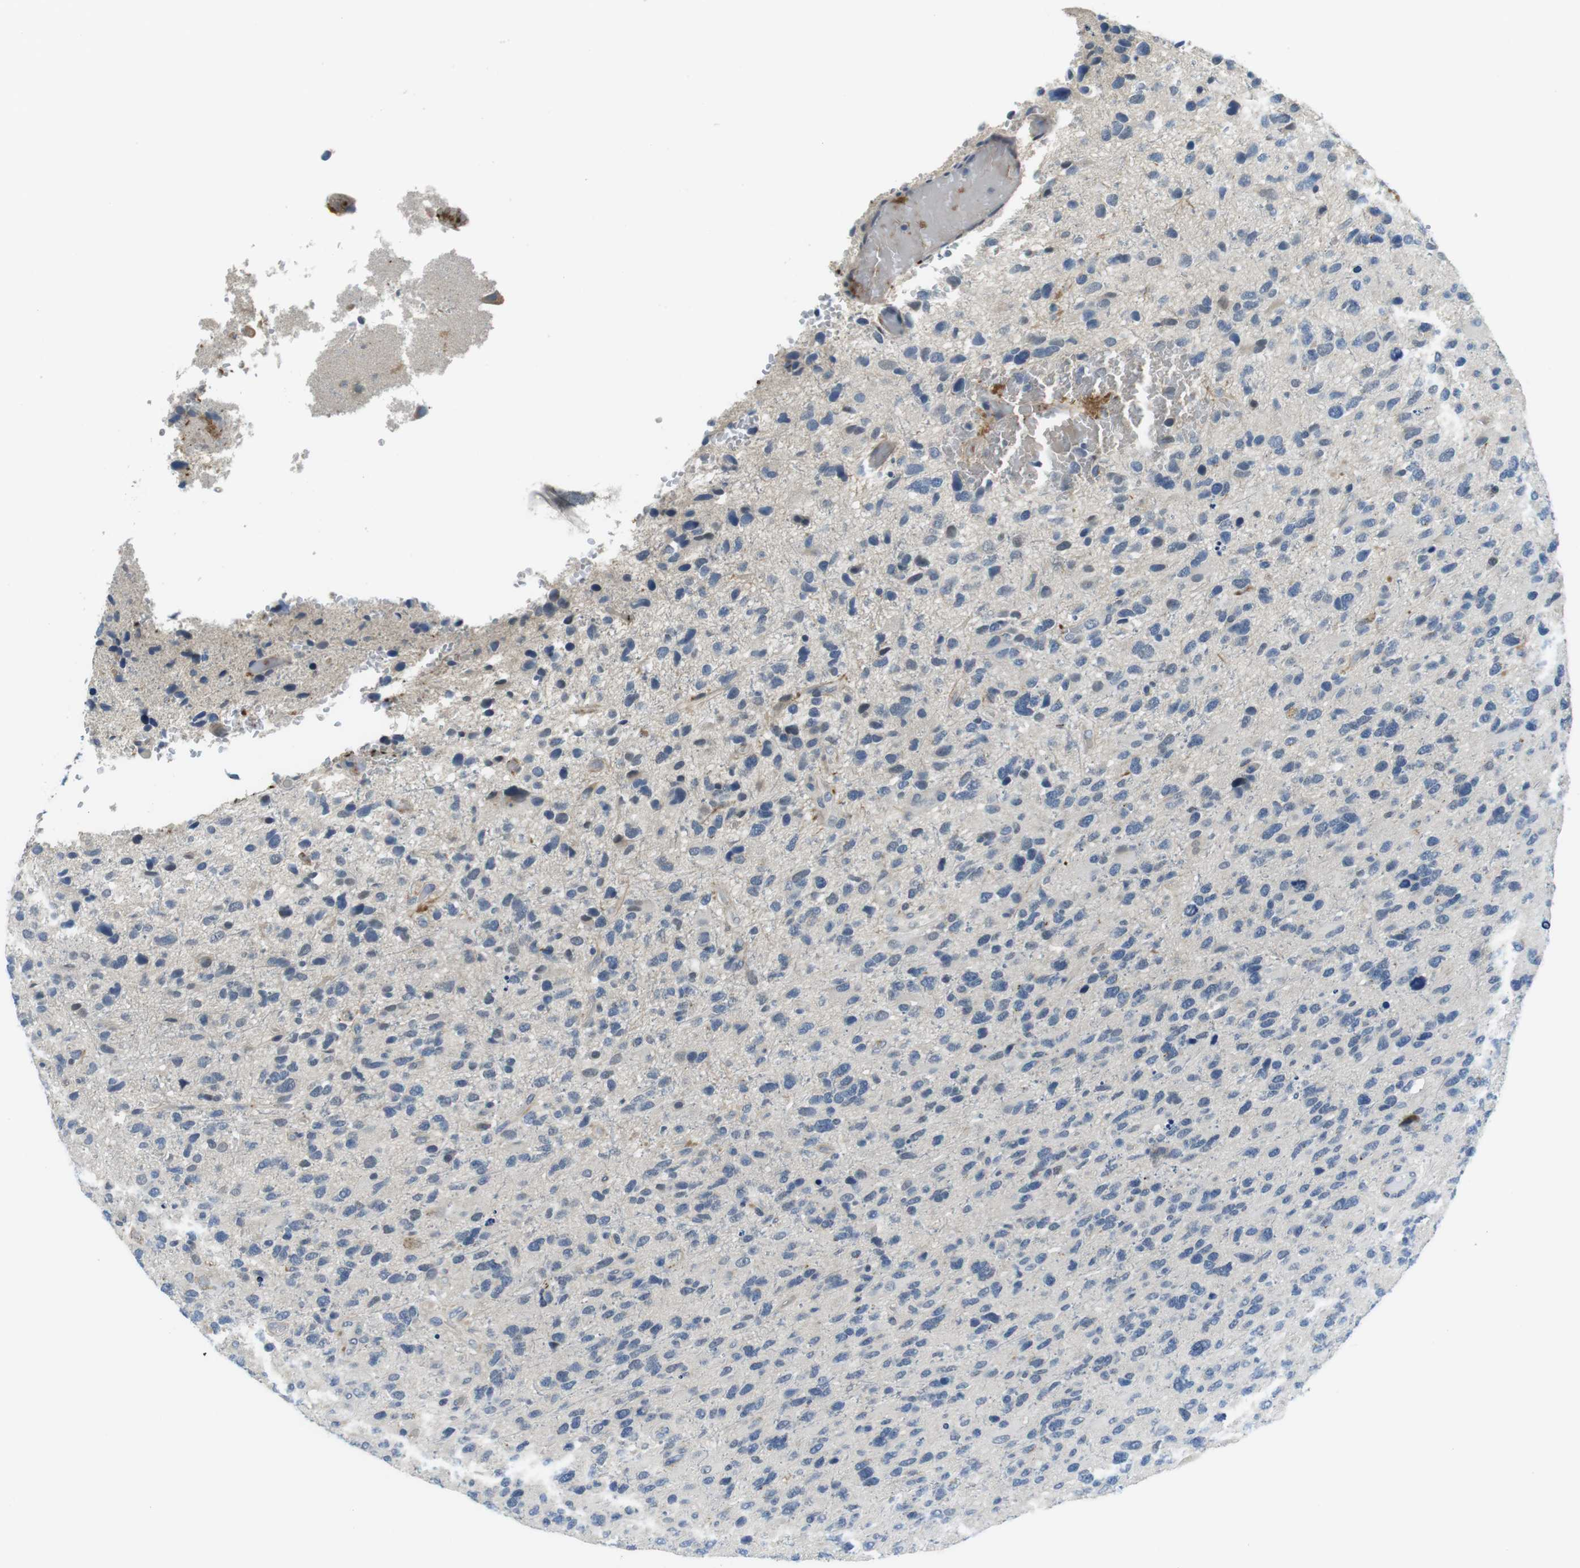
{"staining": {"intensity": "negative", "quantity": "none", "location": "none"}, "tissue": "glioma", "cell_type": "Tumor cells", "image_type": "cancer", "snomed": [{"axis": "morphology", "description": "Glioma, malignant, High grade"}, {"axis": "topography", "description": "Brain"}], "caption": "This is an immunohistochemistry micrograph of human malignant glioma (high-grade). There is no staining in tumor cells.", "gene": "WSCD1", "patient": {"sex": "female", "age": 58}}